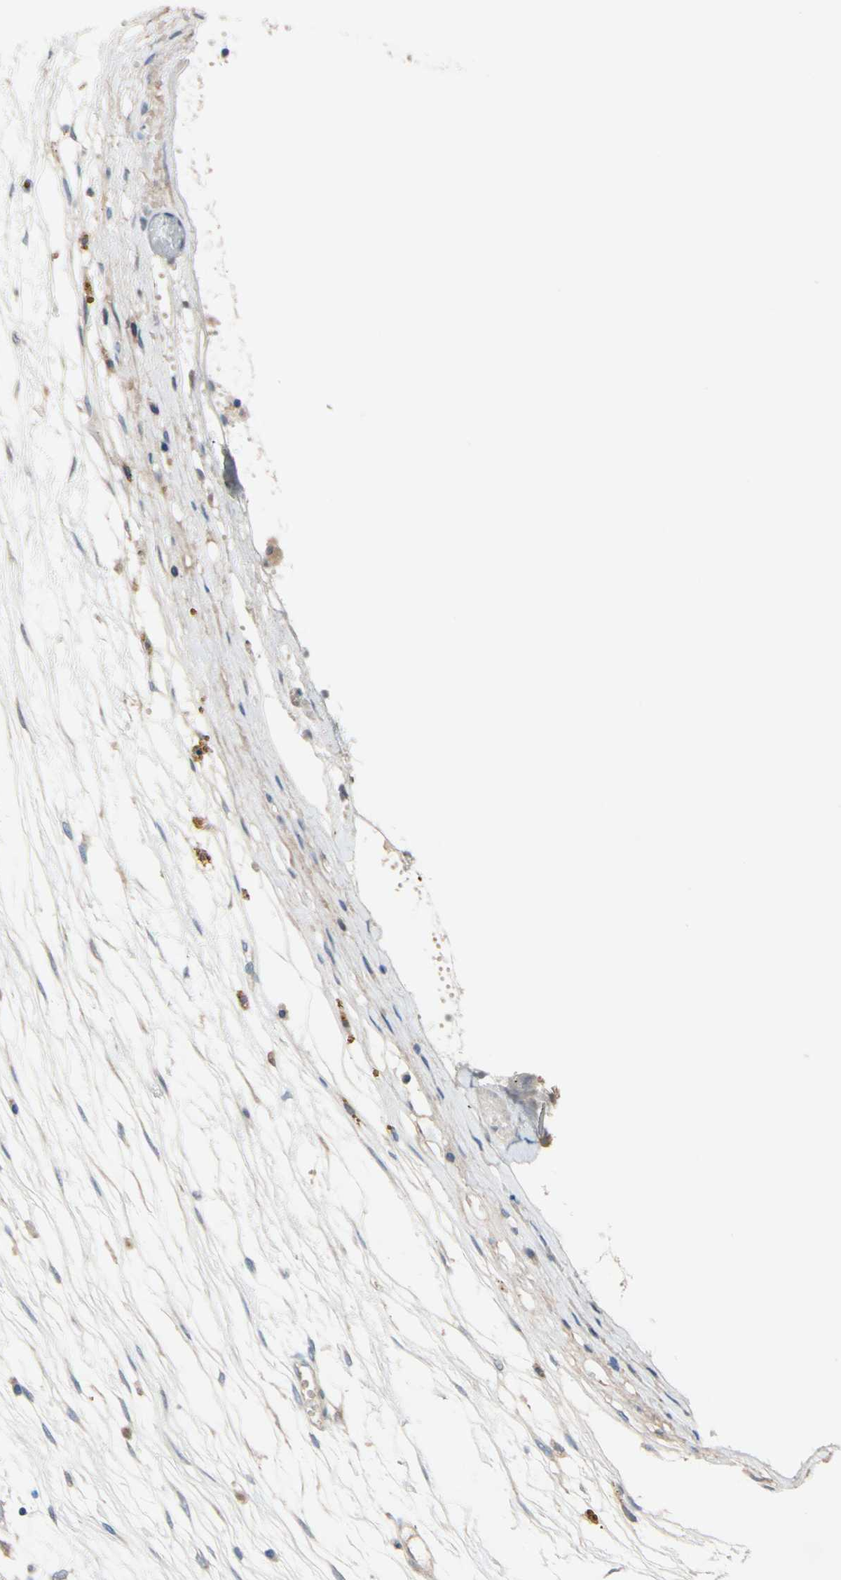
{"staining": {"intensity": "weak", "quantity": ">75%", "location": "cytoplasmic/membranous"}, "tissue": "ovarian cancer", "cell_type": "Tumor cells", "image_type": "cancer", "snomed": [{"axis": "morphology", "description": "Cystadenocarcinoma, serous, NOS"}, {"axis": "topography", "description": "Ovary"}], "caption": "A low amount of weak cytoplasmic/membranous positivity is present in about >75% of tumor cells in ovarian cancer tissue.", "gene": "PRXL2A", "patient": {"sex": "female", "age": 71}}